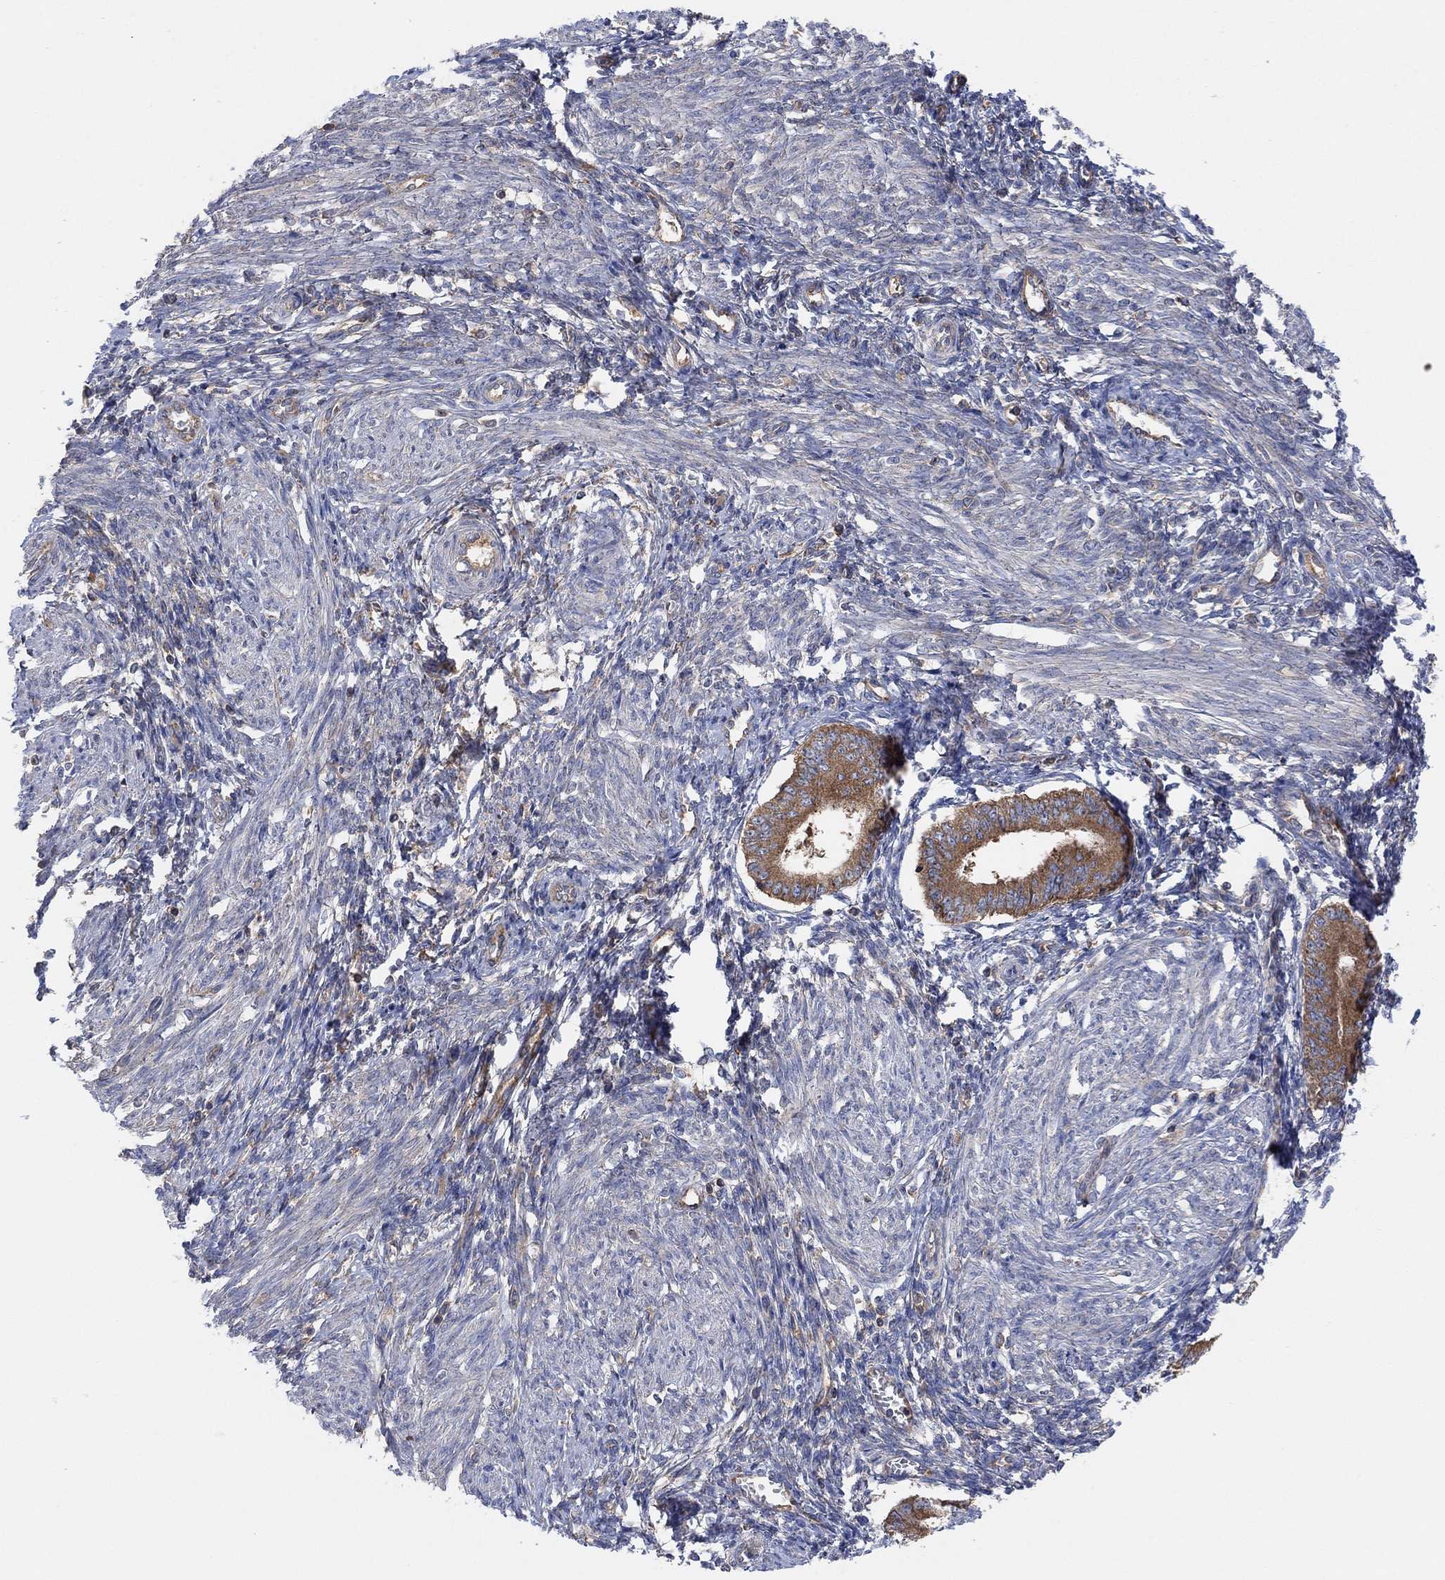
{"staining": {"intensity": "weak", "quantity": "25%-75%", "location": "cytoplasmic/membranous"}, "tissue": "endometrium", "cell_type": "Cells in endometrial stroma", "image_type": "normal", "snomed": [{"axis": "morphology", "description": "Normal tissue, NOS"}, {"axis": "topography", "description": "Endometrium"}], "caption": "The image displays immunohistochemical staining of benign endometrium. There is weak cytoplasmic/membranous expression is present in about 25%-75% of cells in endometrial stroma. Using DAB (brown) and hematoxylin (blue) stains, captured at high magnification using brightfield microscopy.", "gene": "BLOC1S3", "patient": {"sex": "female", "age": 42}}